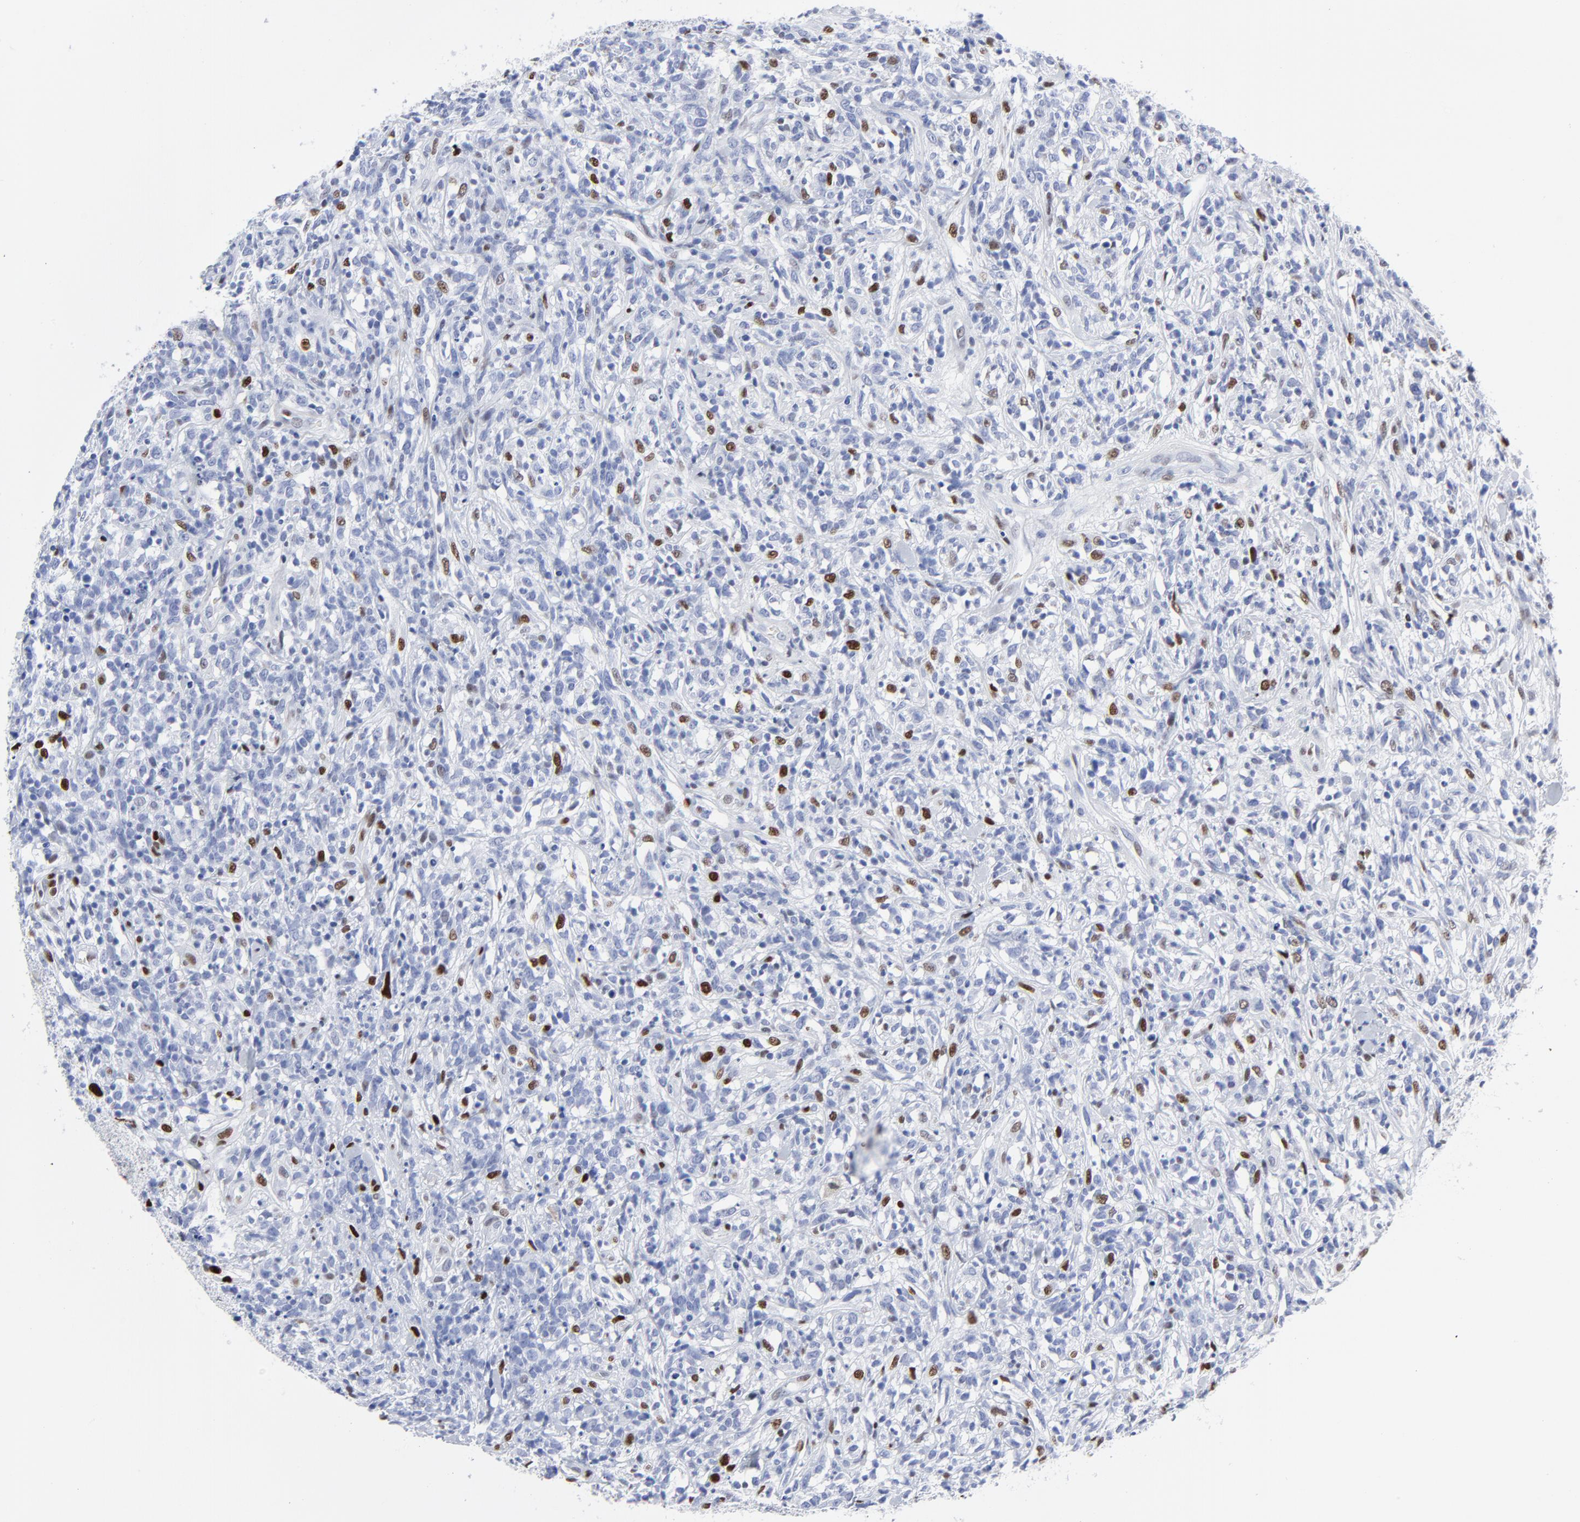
{"staining": {"intensity": "moderate", "quantity": "<25%", "location": "nuclear"}, "tissue": "lymphoma", "cell_type": "Tumor cells", "image_type": "cancer", "snomed": [{"axis": "morphology", "description": "Malignant lymphoma, non-Hodgkin's type, High grade"}, {"axis": "topography", "description": "Lymph node"}], "caption": "Protein analysis of high-grade malignant lymphoma, non-Hodgkin's type tissue displays moderate nuclear staining in approximately <25% of tumor cells. (brown staining indicates protein expression, while blue staining denotes nuclei).", "gene": "JUN", "patient": {"sex": "female", "age": 73}}